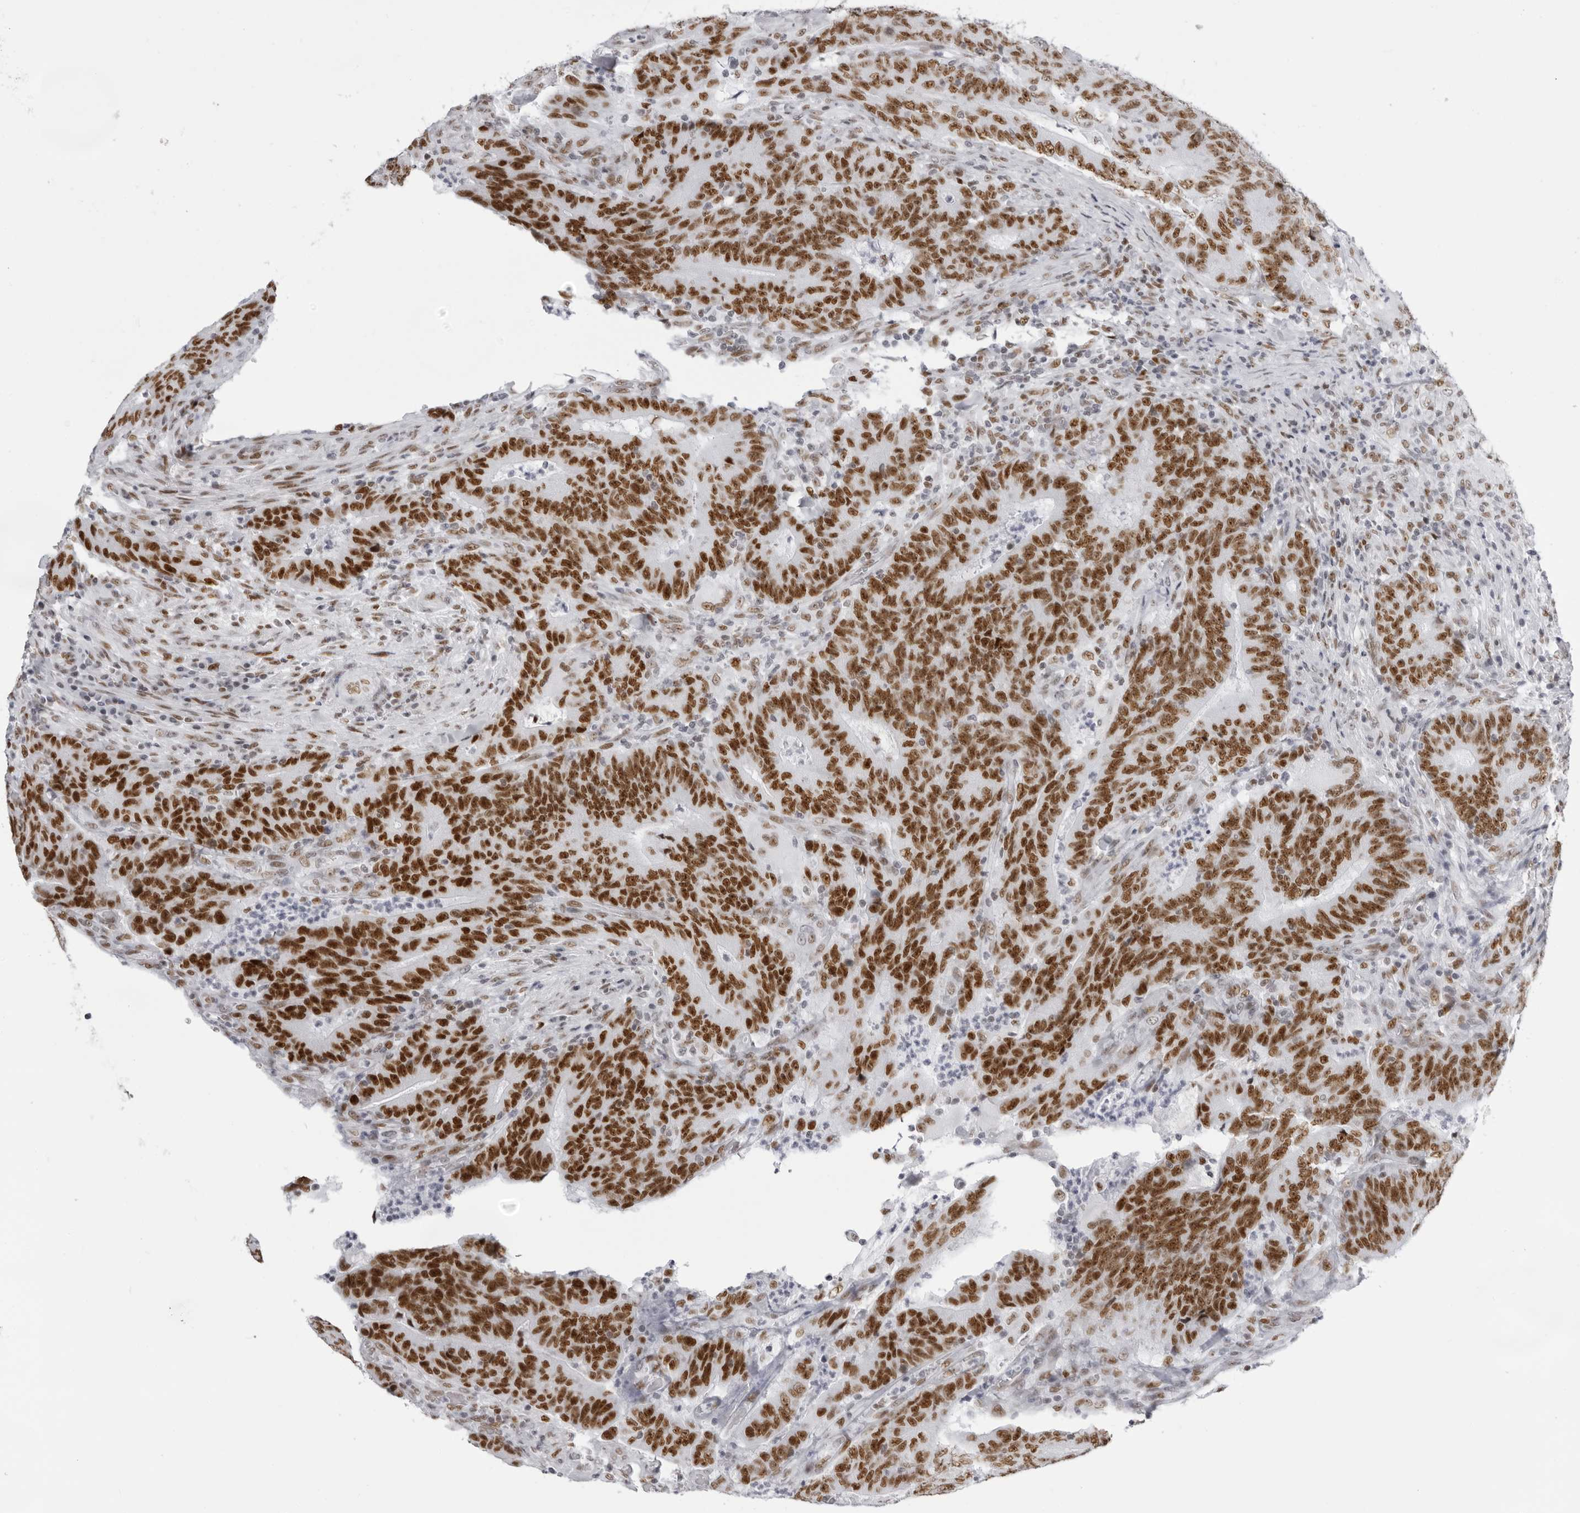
{"staining": {"intensity": "strong", "quantity": ">75%", "location": "nuclear"}, "tissue": "colorectal cancer", "cell_type": "Tumor cells", "image_type": "cancer", "snomed": [{"axis": "morphology", "description": "Normal tissue, NOS"}, {"axis": "morphology", "description": "Adenocarcinoma, NOS"}, {"axis": "topography", "description": "Colon"}], "caption": "The immunohistochemical stain shows strong nuclear positivity in tumor cells of colorectal adenocarcinoma tissue.", "gene": "IRF2BP2", "patient": {"sex": "female", "age": 75}}